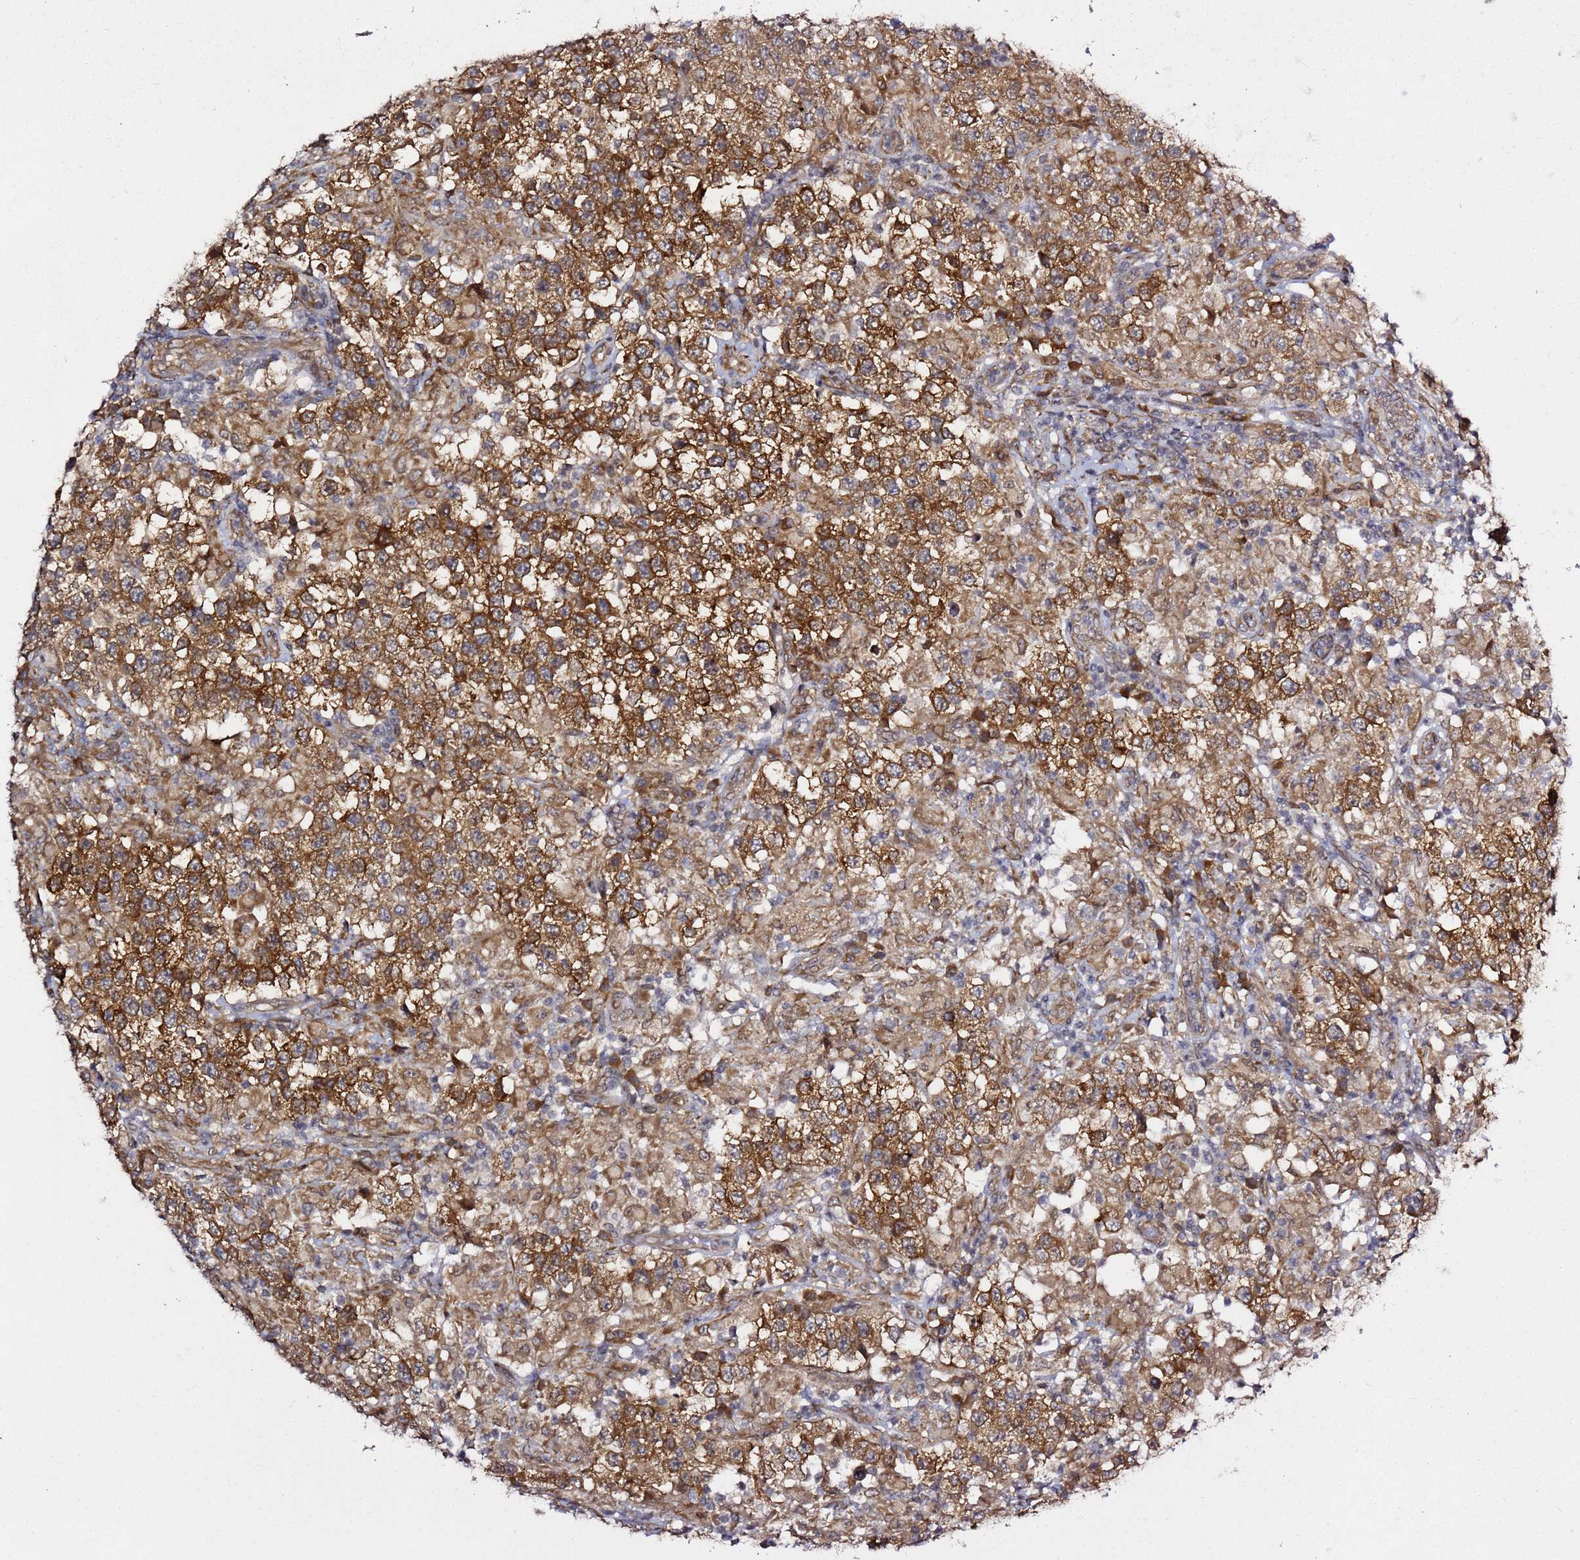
{"staining": {"intensity": "strong", "quantity": ">75%", "location": "cytoplasmic/membranous"}, "tissue": "testis cancer", "cell_type": "Tumor cells", "image_type": "cancer", "snomed": [{"axis": "morphology", "description": "Seminoma, NOS"}, {"axis": "morphology", "description": "Carcinoma, Embryonal, NOS"}, {"axis": "topography", "description": "Testis"}], "caption": "The image demonstrates immunohistochemical staining of testis cancer. There is strong cytoplasmic/membranous expression is present in about >75% of tumor cells. (DAB IHC with brightfield microscopy, high magnification).", "gene": "PRKAB2", "patient": {"sex": "male", "age": 41}}